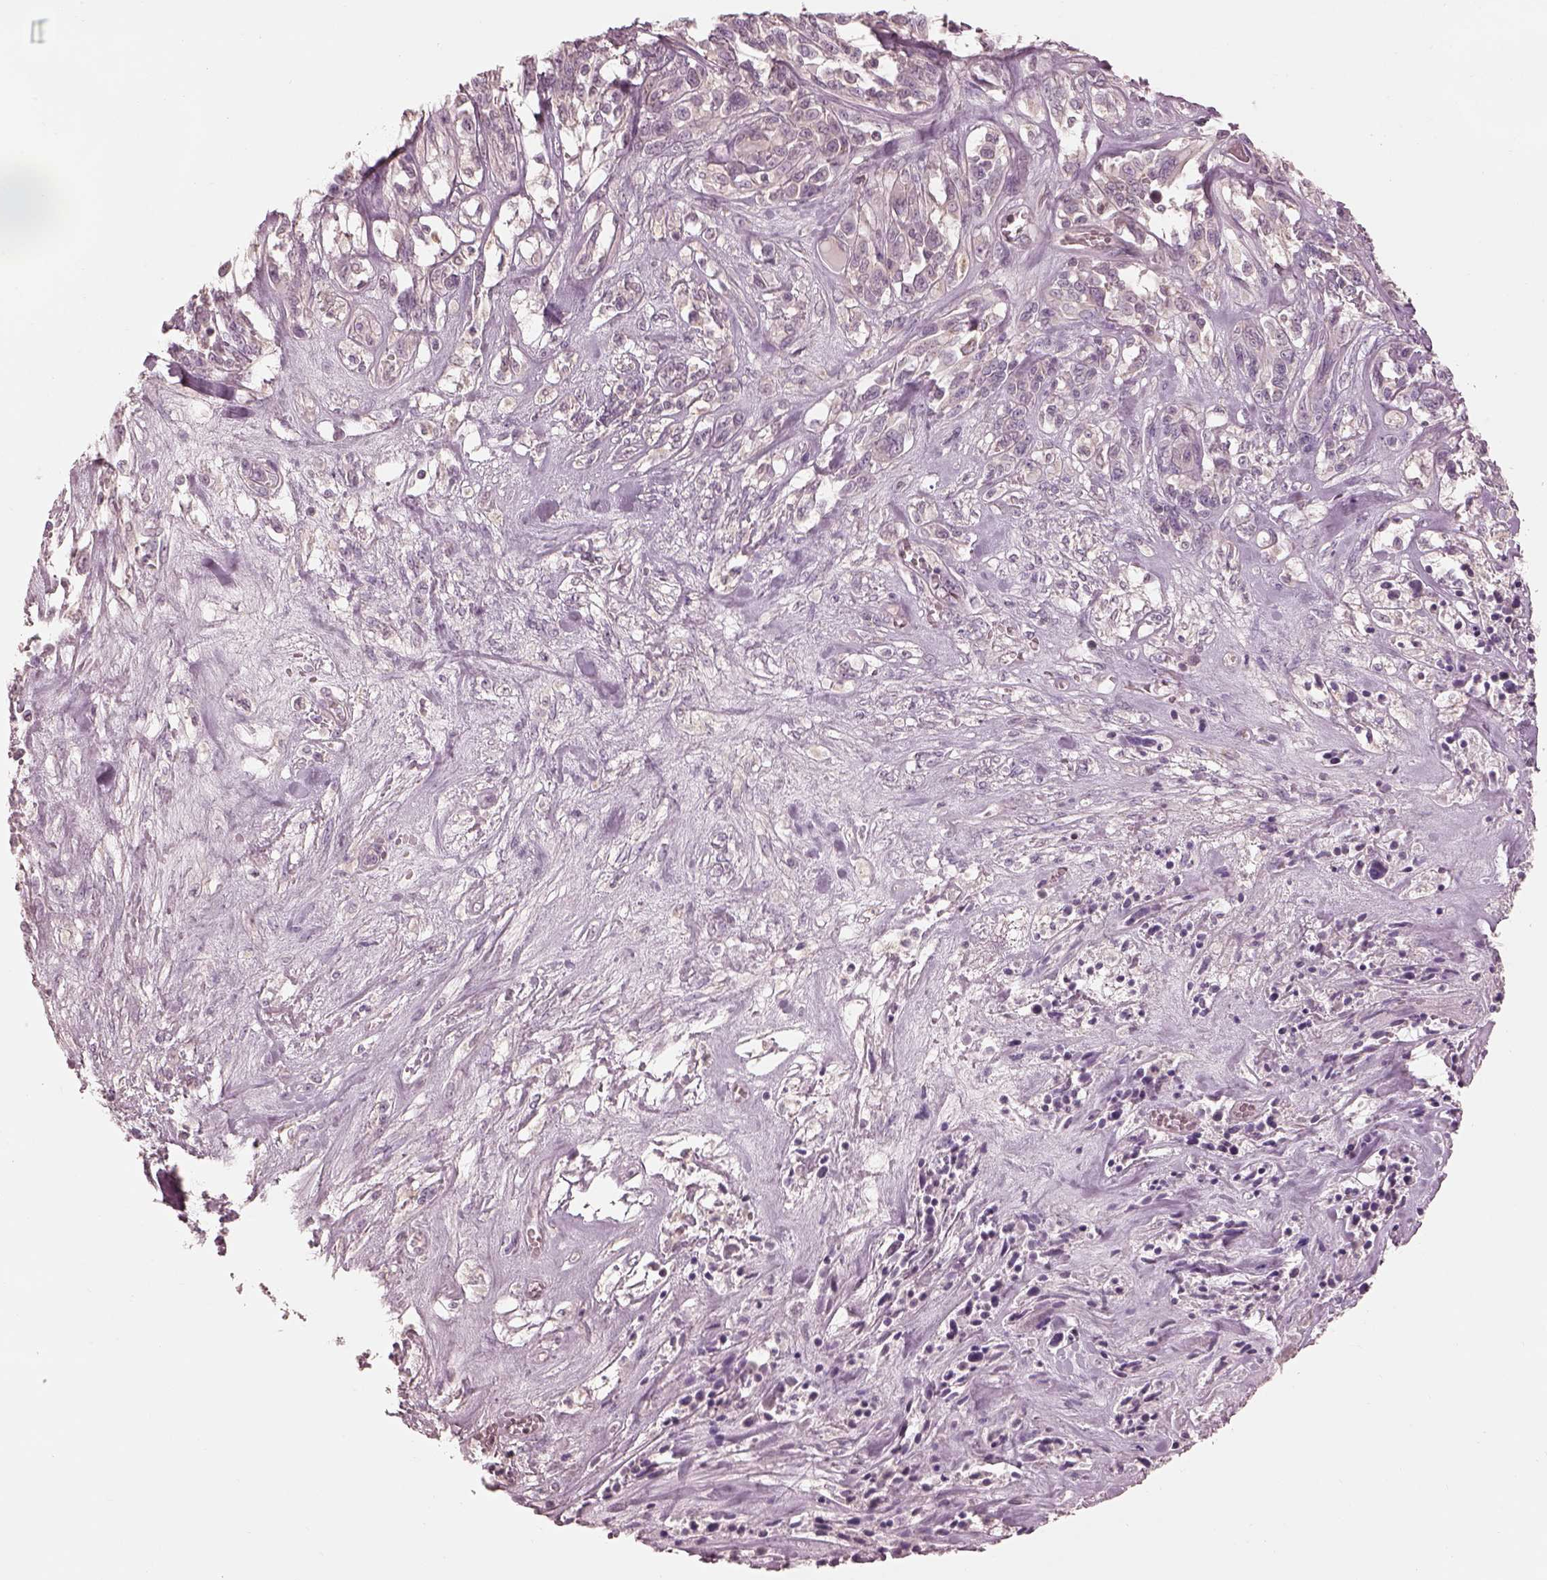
{"staining": {"intensity": "negative", "quantity": "none", "location": "none"}, "tissue": "melanoma", "cell_type": "Tumor cells", "image_type": "cancer", "snomed": [{"axis": "morphology", "description": "Malignant melanoma, NOS"}, {"axis": "topography", "description": "Skin"}], "caption": "Histopathology image shows no protein expression in tumor cells of melanoma tissue. Nuclei are stained in blue.", "gene": "PRKACG", "patient": {"sex": "female", "age": 91}}